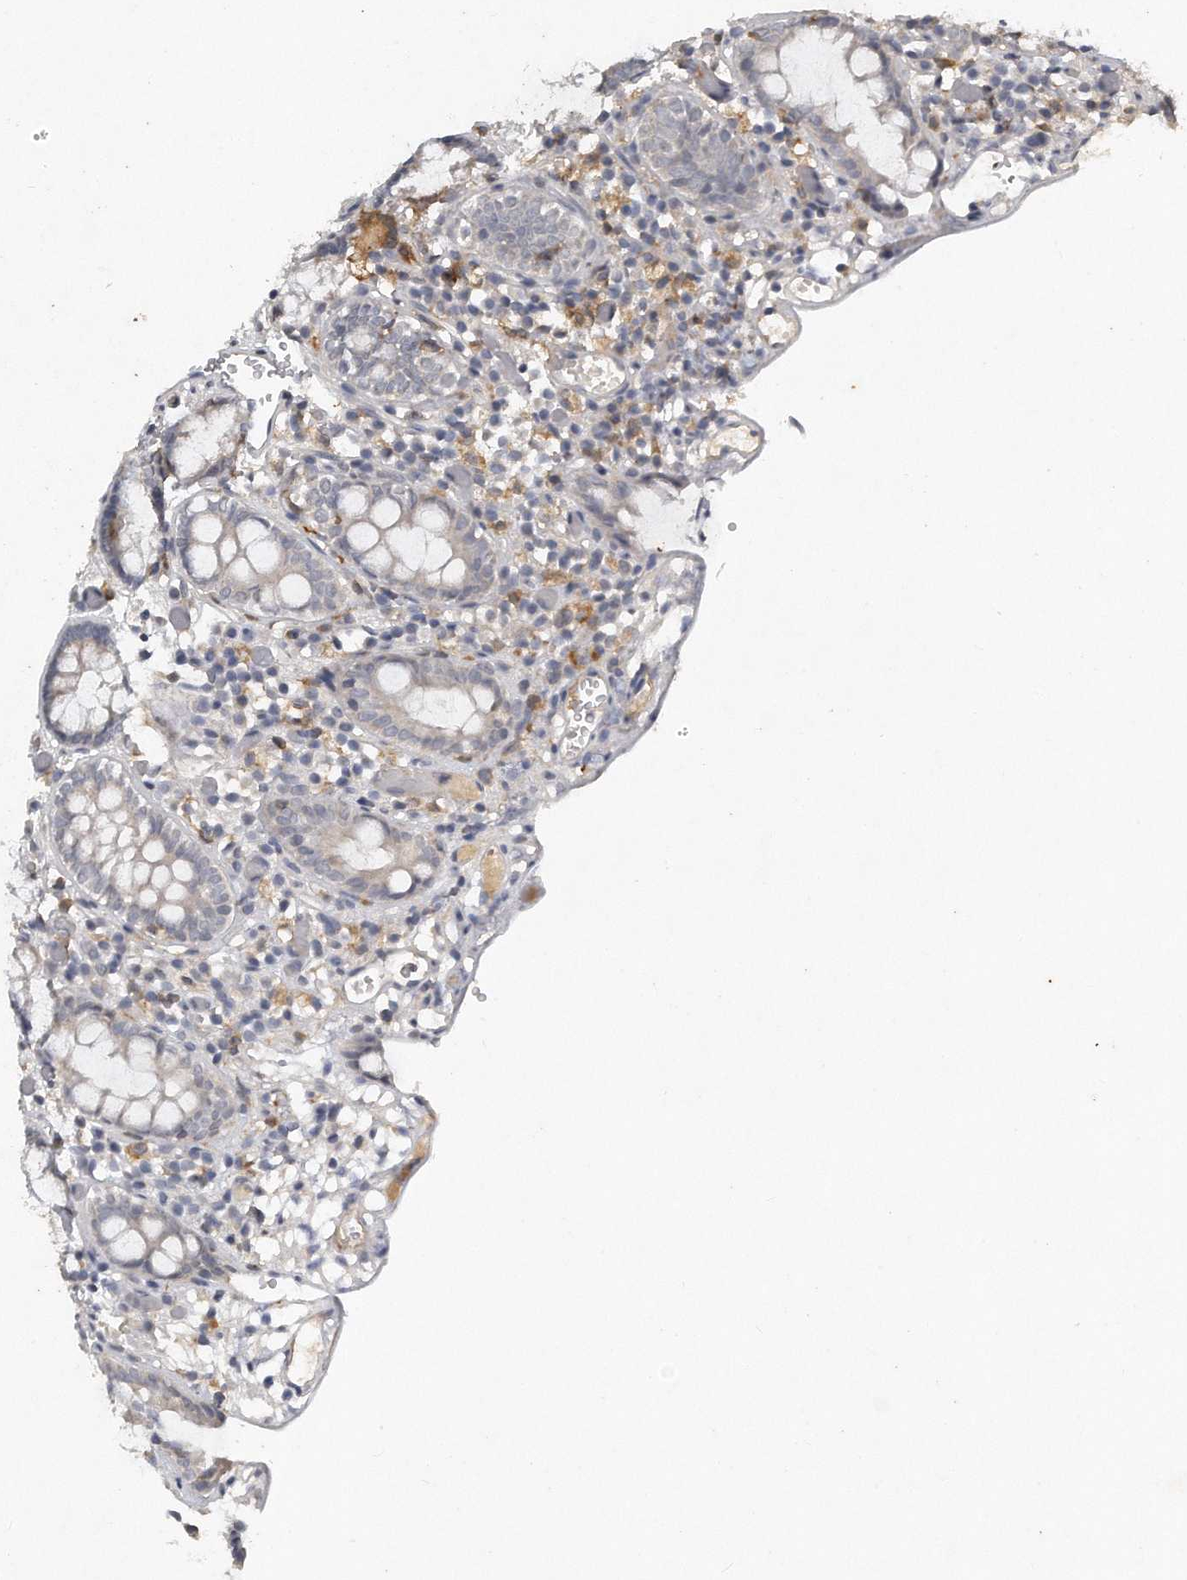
{"staining": {"intensity": "weak", "quantity": "25%-75%", "location": "cytoplasmic/membranous"}, "tissue": "colon", "cell_type": "Endothelial cells", "image_type": "normal", "snomed": [{"axis": "morphology", "description": "Normal tissue, NOS"}, {"axis": "topography", "description": "Colon"}], "caption": "Brown immunohistochemical staining in normal human colon shows weak cytoplasmic/membranous expression in approximately 25%-75% of endothelial cells.", "gene": "CAMK1", "patient": {"sex": "male", "age": 14}}